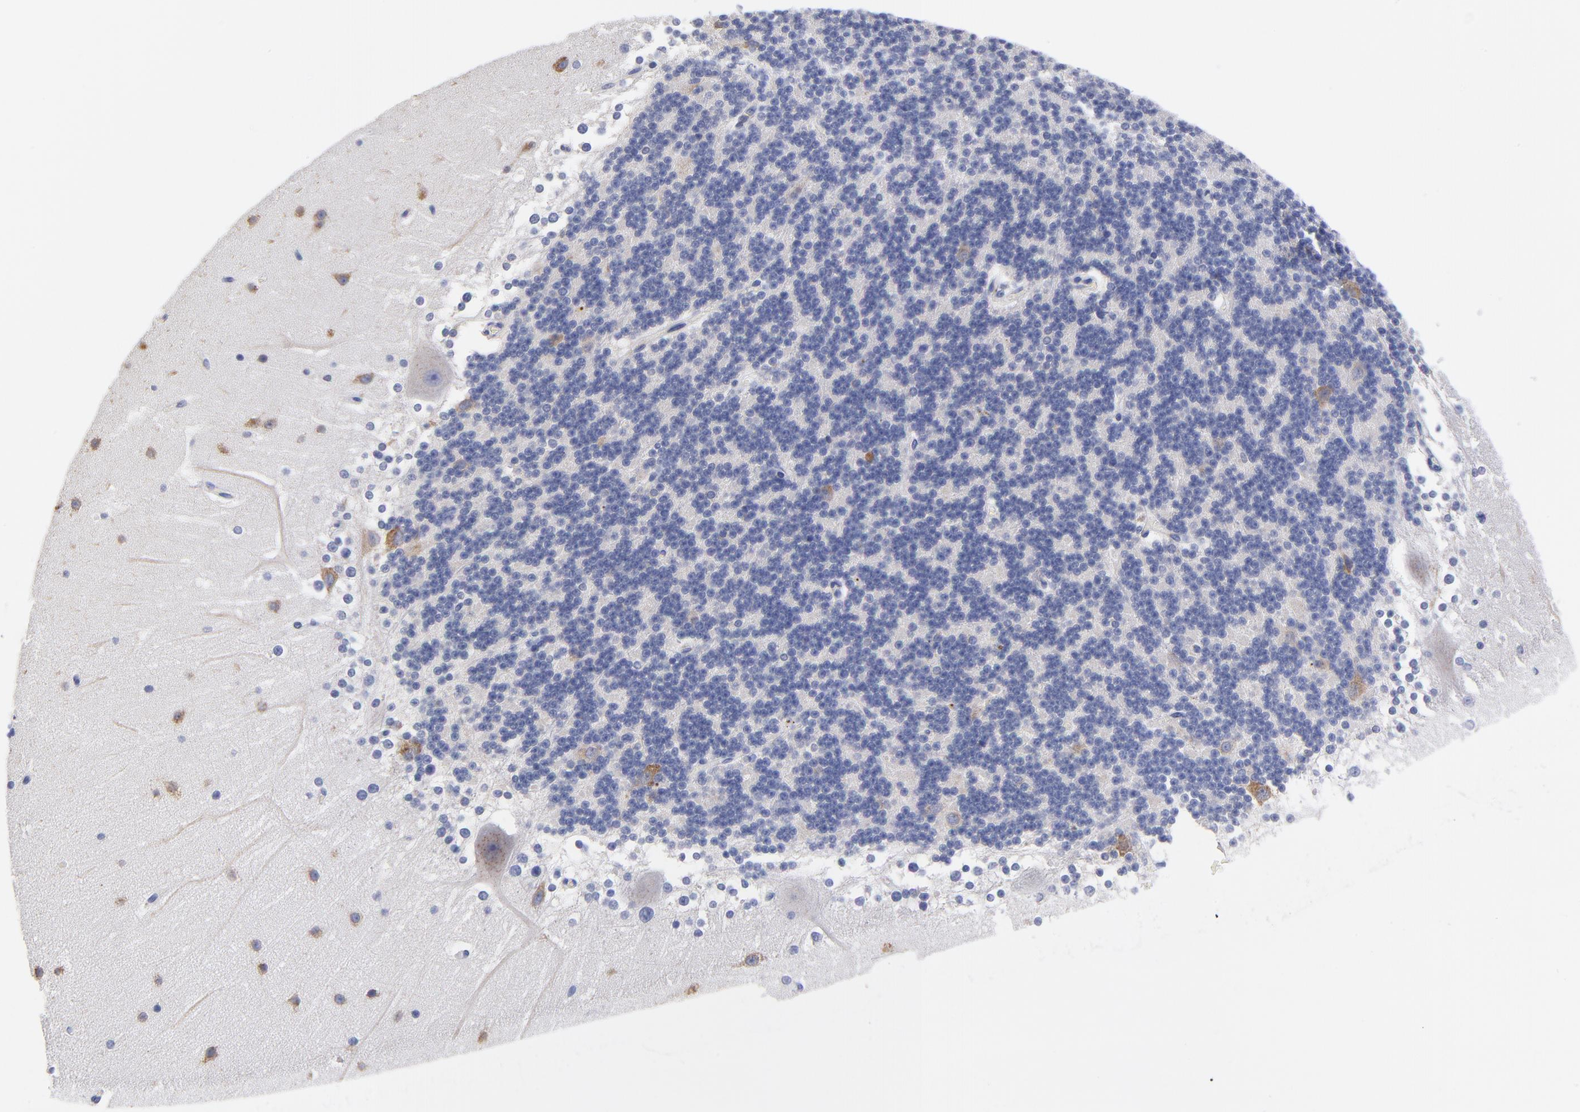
{"staining": {"intensity": "negative", "quantity": "none", "location": "none"}, "tissue": "cerebellum", "cell_type": "Cells in granular layer", "image_type": "normal", "snomed": [{"axis": "morphology", "description": "Normal tissue, NOS"}, {"axis": "topography", "description": "Cerebellum"}], "caption": "High power microscopy photomicrograph of an immunohistochemistry (IHC) micrograph of benign cerebellum, revealing no significant staining in cells in granular layer.", "gene": "LAX1", "patient": {"sex": "female", "age": 19}}